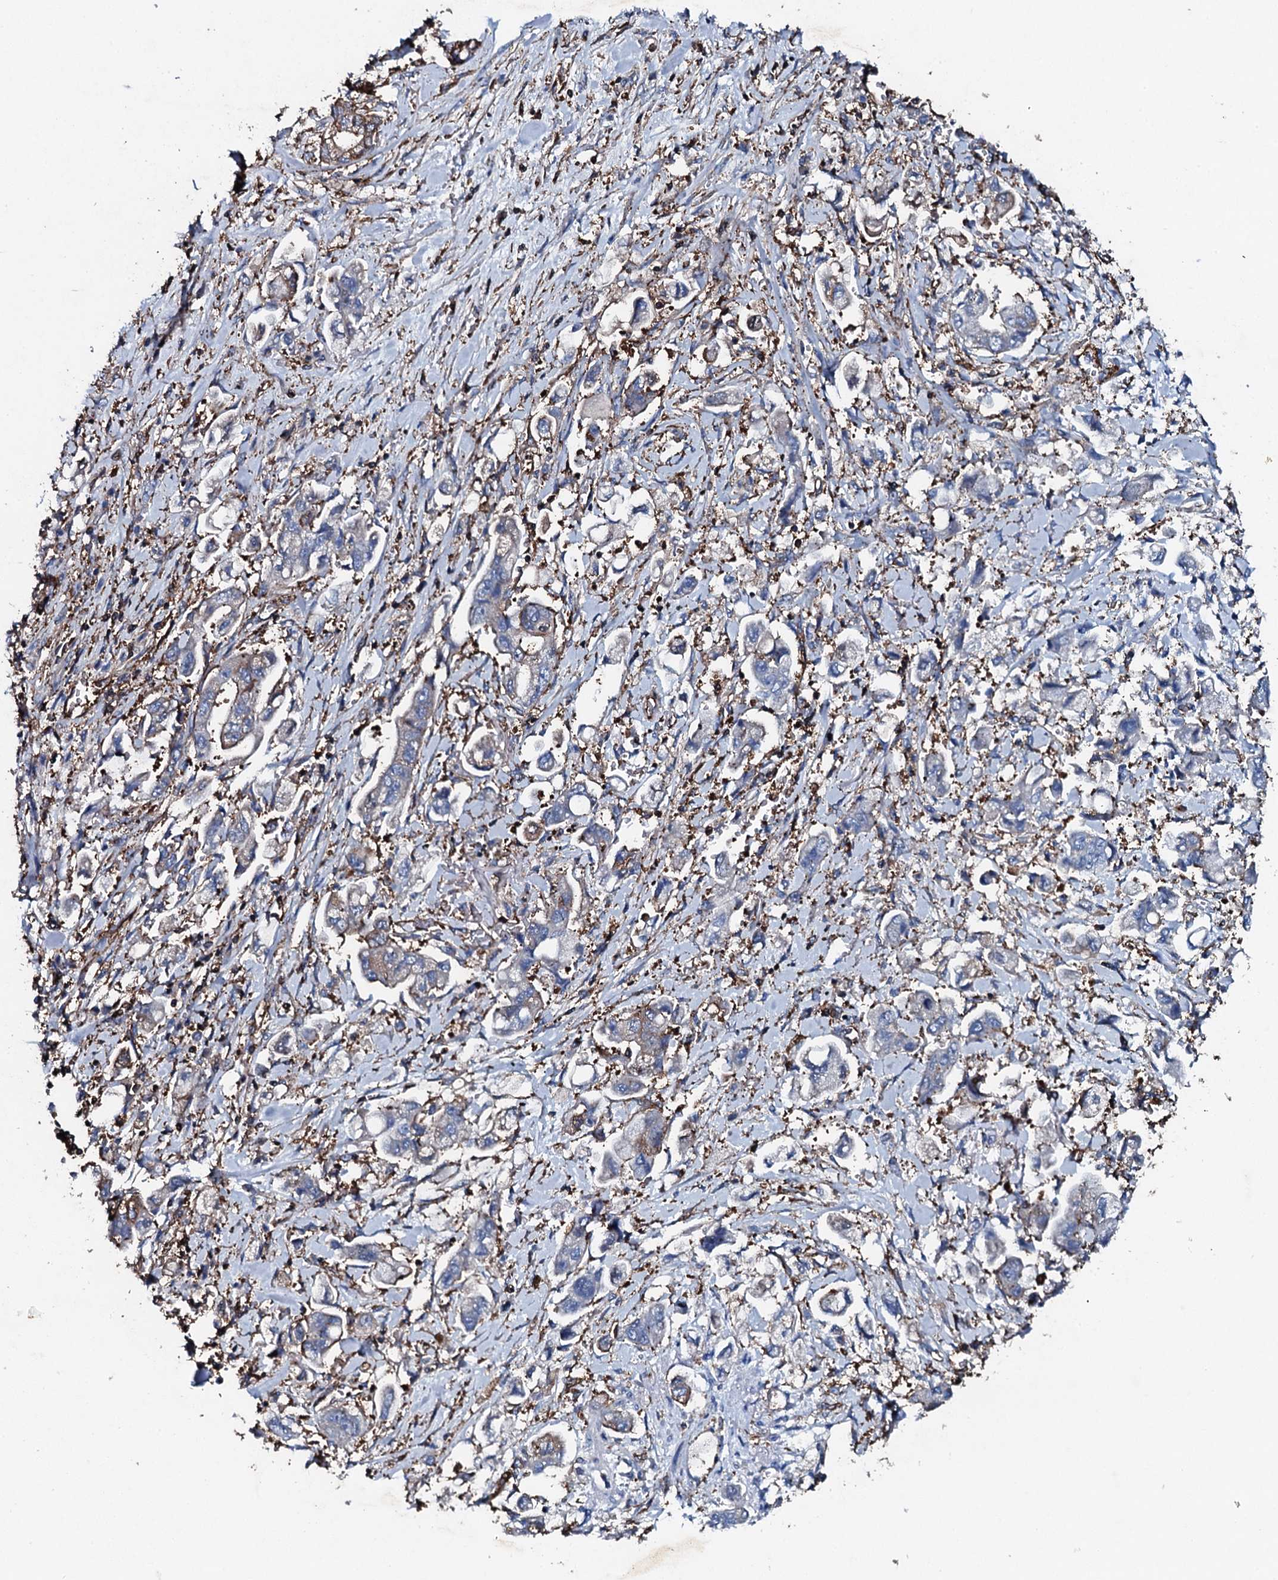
{"staining": {"intensity": "weak", "quantity": "<25%", "location": "cytoplasmic/membranous"}, "tissue": "stomach cancer", "cell_type": "Tumor cells", "image_type": "cancer", "snomed": [{"axis": "morphology", "description": "Adenocarcinoma, NOS"}, {"axis": "topography", "description": "Stomach"}], "caption": "Immunohistochemical staining of adenocarcinoma (stomach) exhibits no significant expression in tumor cells.", "gene": "MS4A4E", "patient": {"sex": "male", "age": 62}}